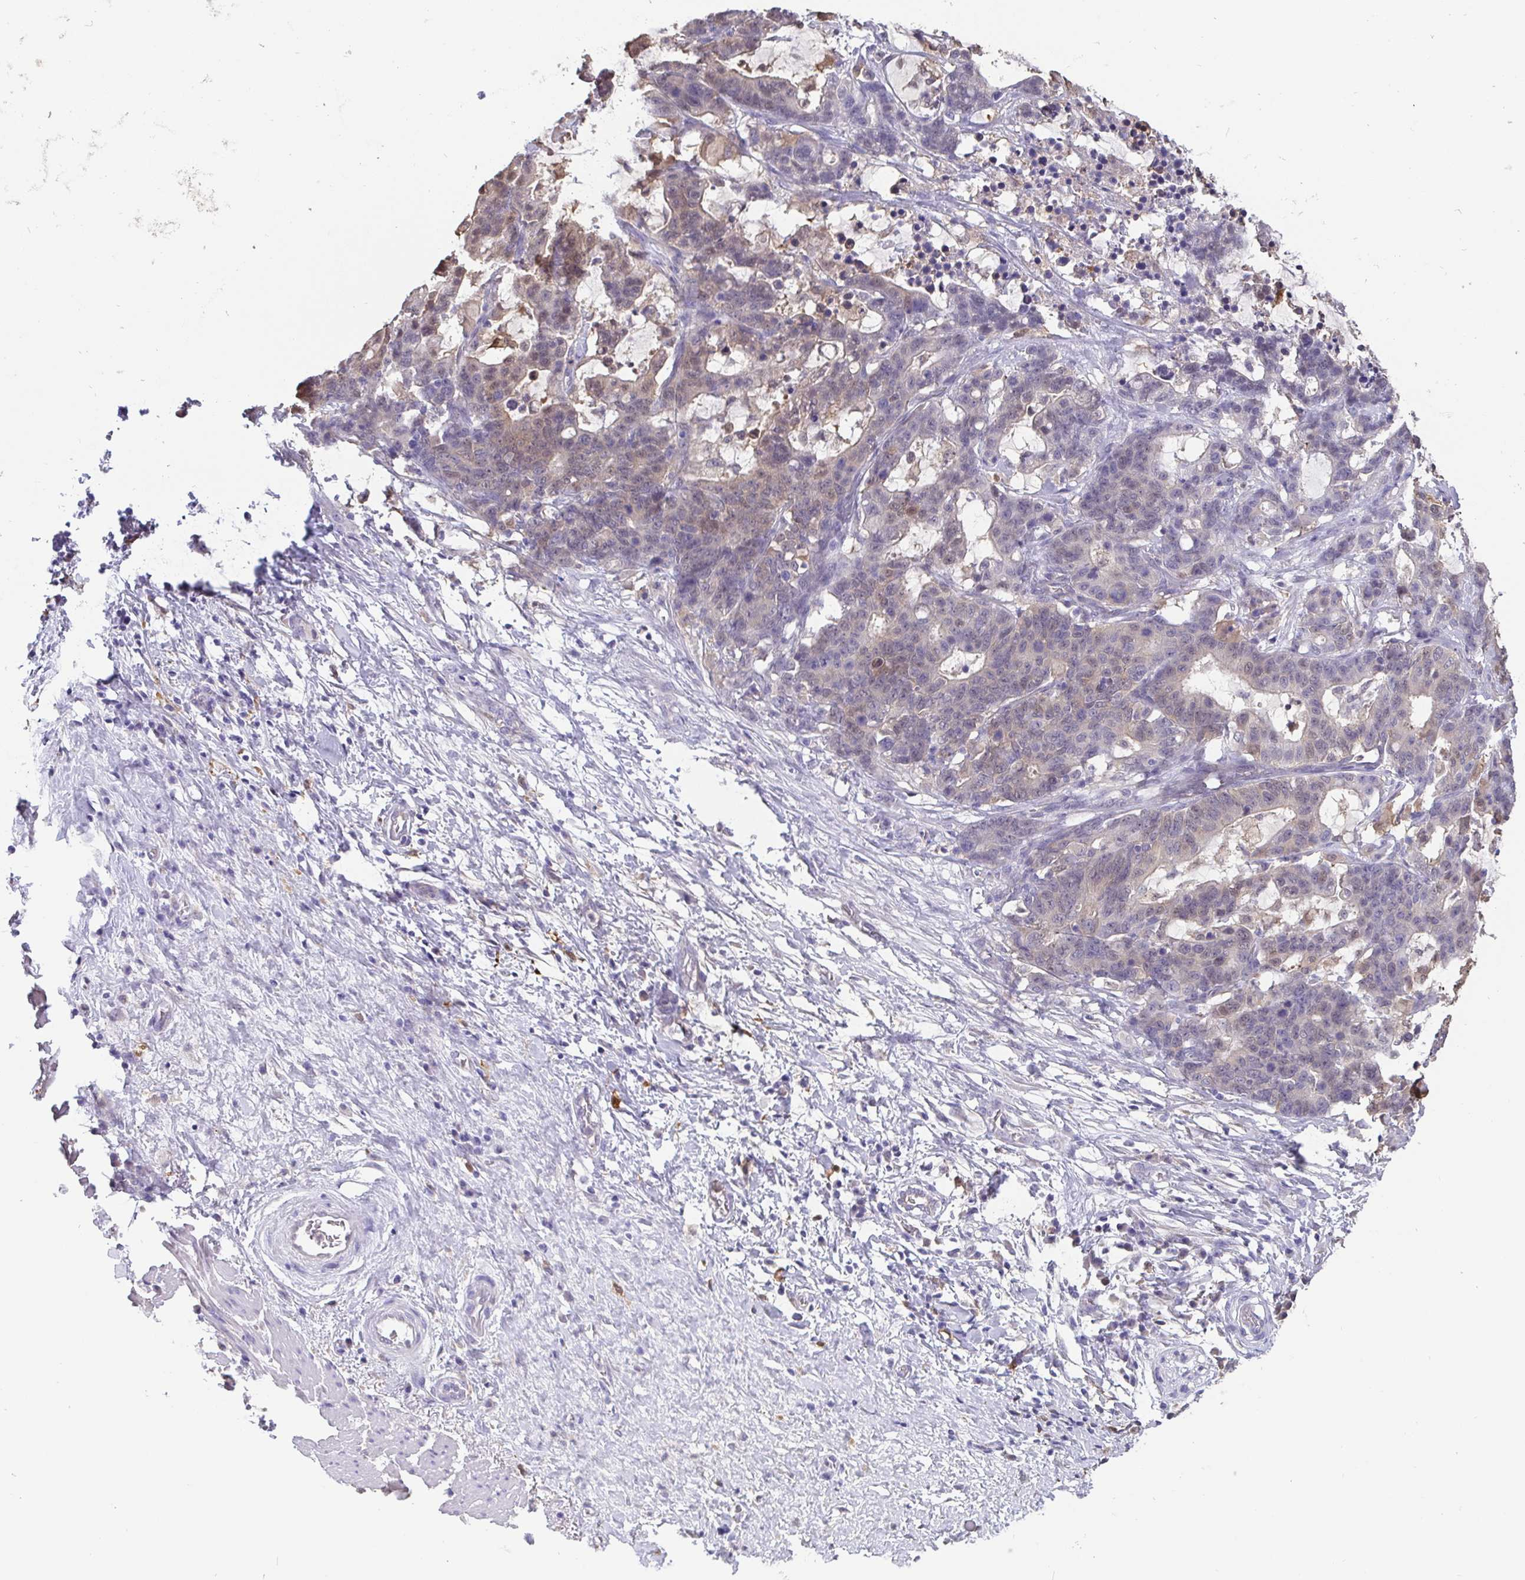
{"staining": {"intensity": "weak", "quantity": "25%-75%", "location": "nuclear"}, "tissue": "stomach cancer", "cell_type": "Tumor cells", "image_type": "cancer", "snomed": [{"axis": "morphology", "description": "Normal tissue, NOS"}, {"axis": "morphology", "description": "Adenocarcinoma, NOS"}, {"axis": "topography", "description": "Stomach"}], "caption": "There is low levels of weak nuclear positivity in tumor cells of stomach adenocarcinoma, as demonstrated by immunohistochemical staining (brown color).", "gene": "IDH1", "patient": {"sex": "female", "age": 64}}